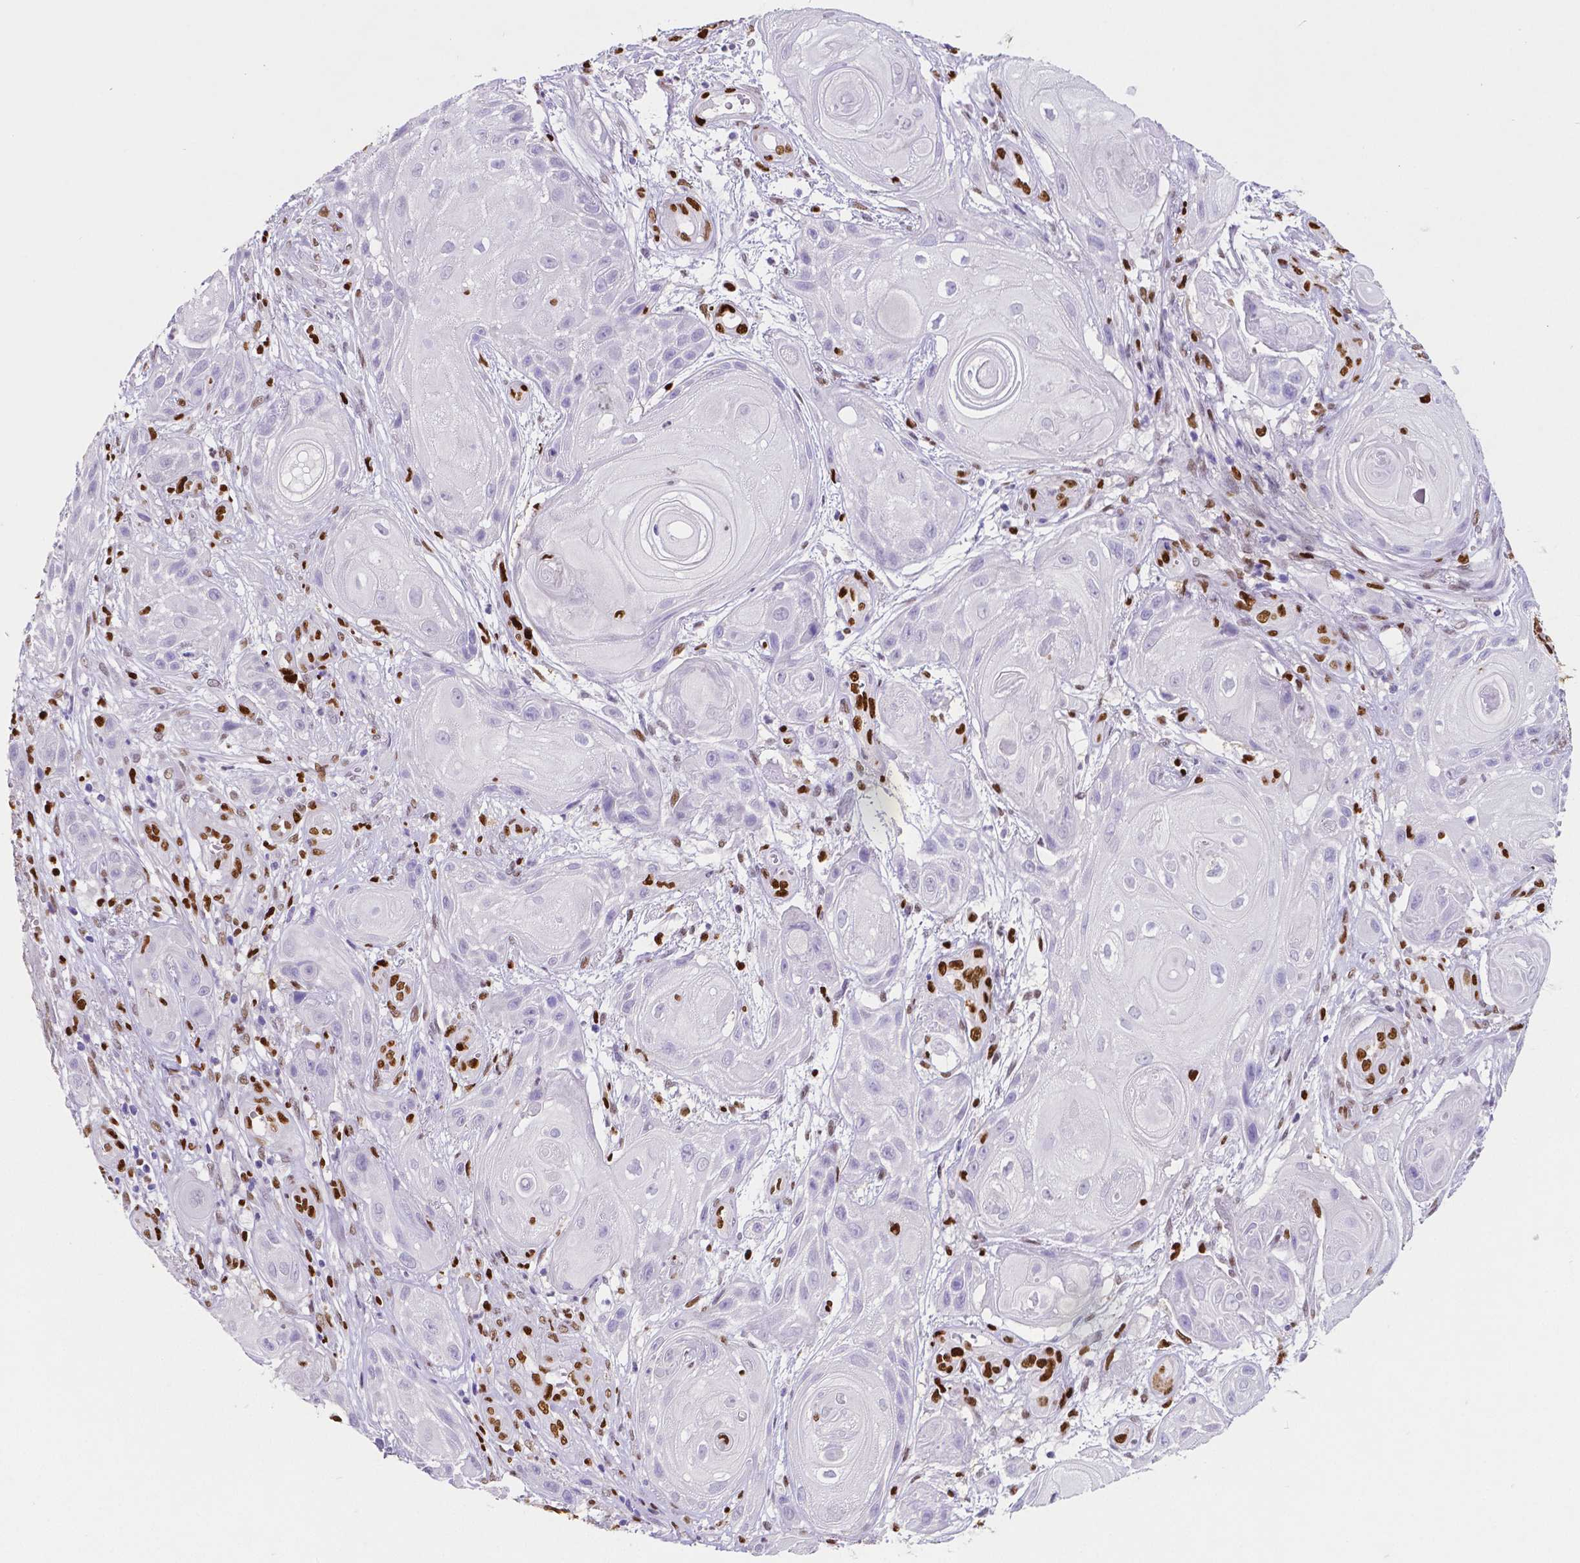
{"staining": {"intensity": "negative", "quantity": "none", "location": "none"}, "tissue": "skin cancer", "cell_type": "Tumor cells", "image_type": "cancer", "snomed": [{"axis": "morphology", "description": "Squamous cell carcinoma, NOS"}, {"axis": "topography", "description": "Skin"}], "caption": "Human skin cancer stained for a protein using immunohistochemistry displays no positivity in tumor cells.", "gene": "MEF2C", "patient": {"sex": "male", "age": 62}}